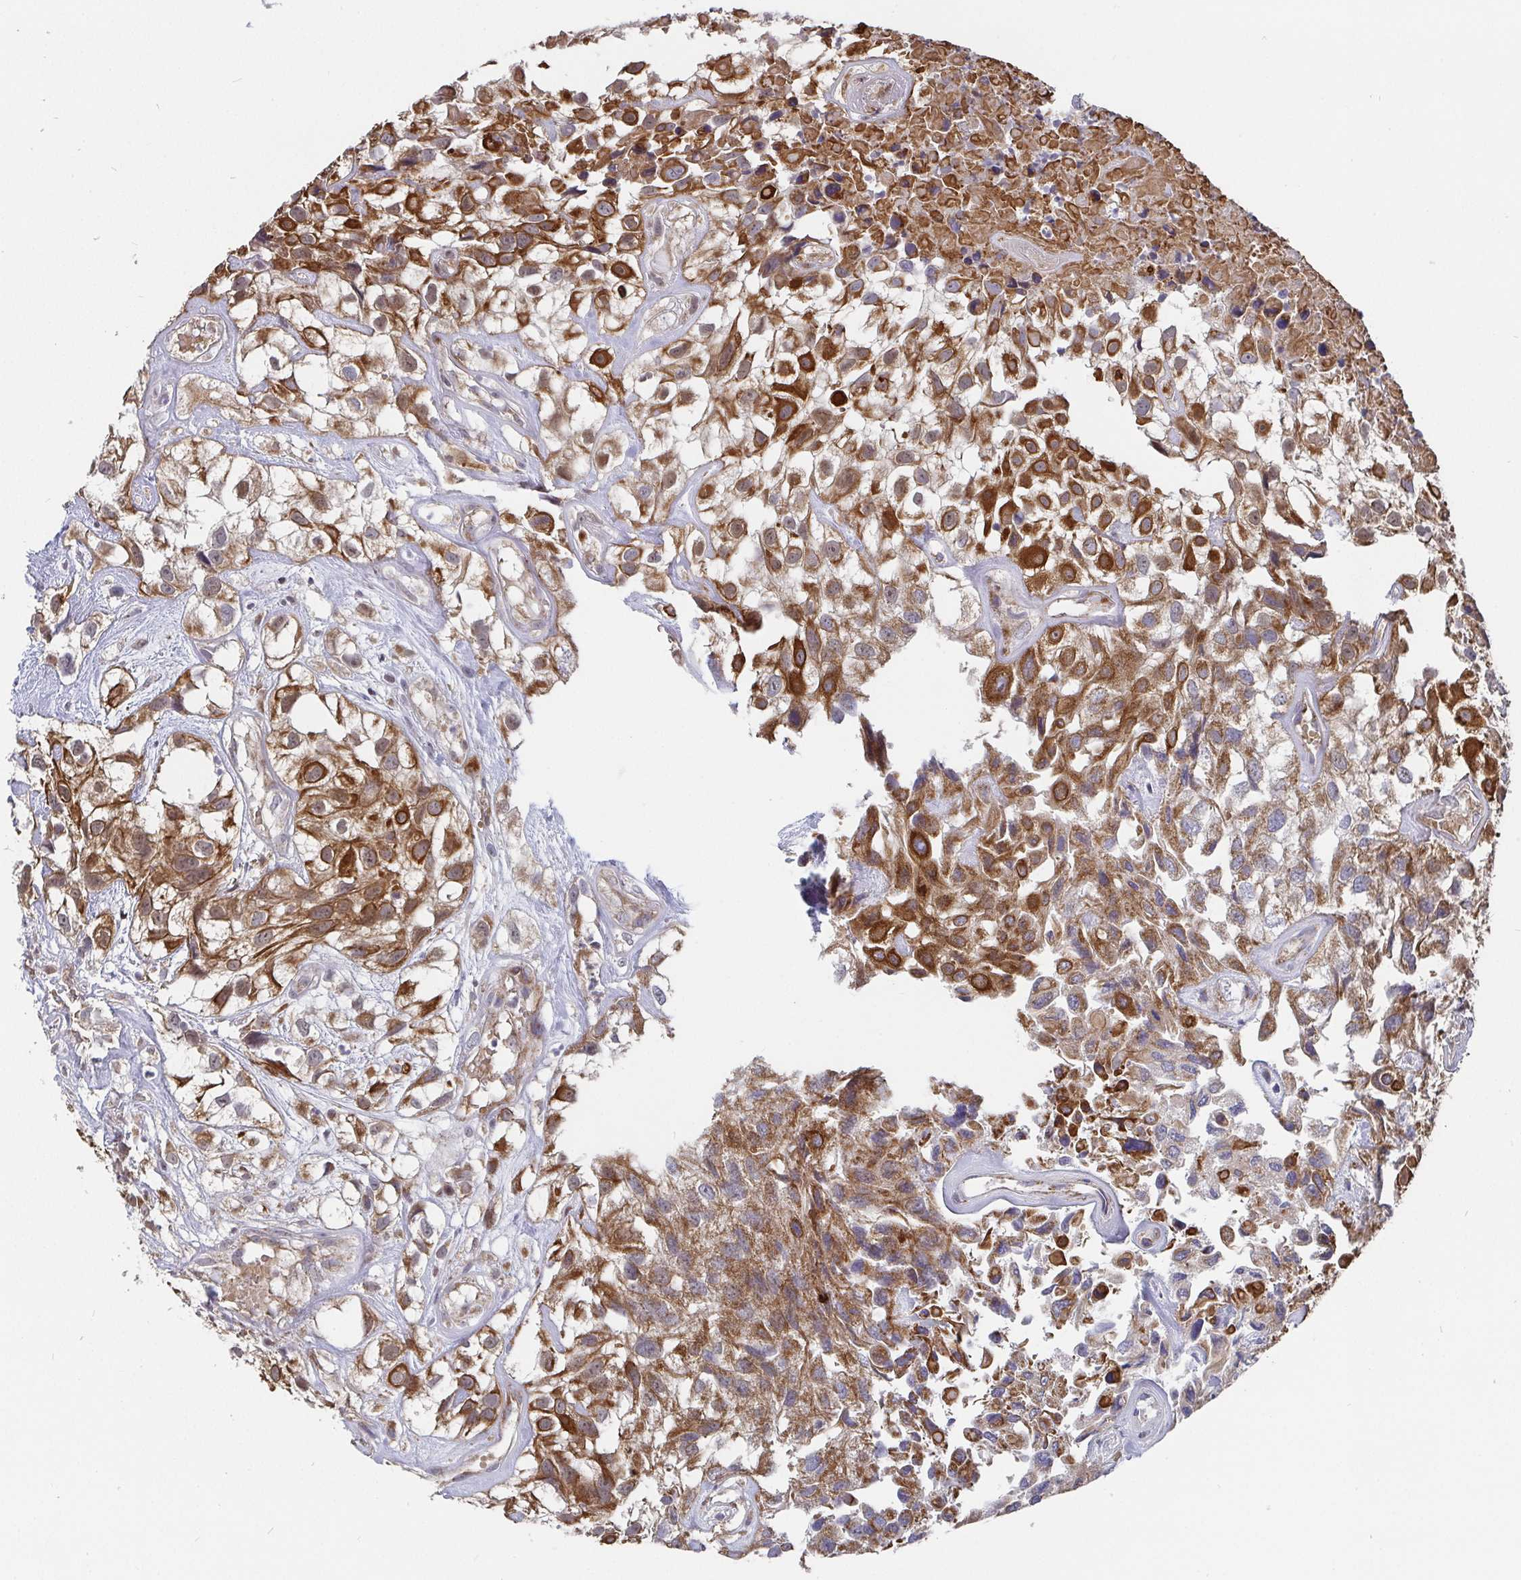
{"staining": {"intensity": "strong", "quantity": "25%-75%", "location": "cytoplasmic/membranous"}, "tissue": "urothelial cancer", "cell_type": "Tumor cells", "image_type": "cancer", "snomed": [{"axis": "morphology", "description": "Urothelial carcinoma, High grade"}, {"axis": "topography", "description": "Urinary bladder"}], "caption": "Tumor cells reveal high levels of strong cytoplasmic/membranous staining in approximately 25%-75% of cells in human urothelial cancer.", "gene": "PDF", "patient": {"sex": "male", "age": 56}}